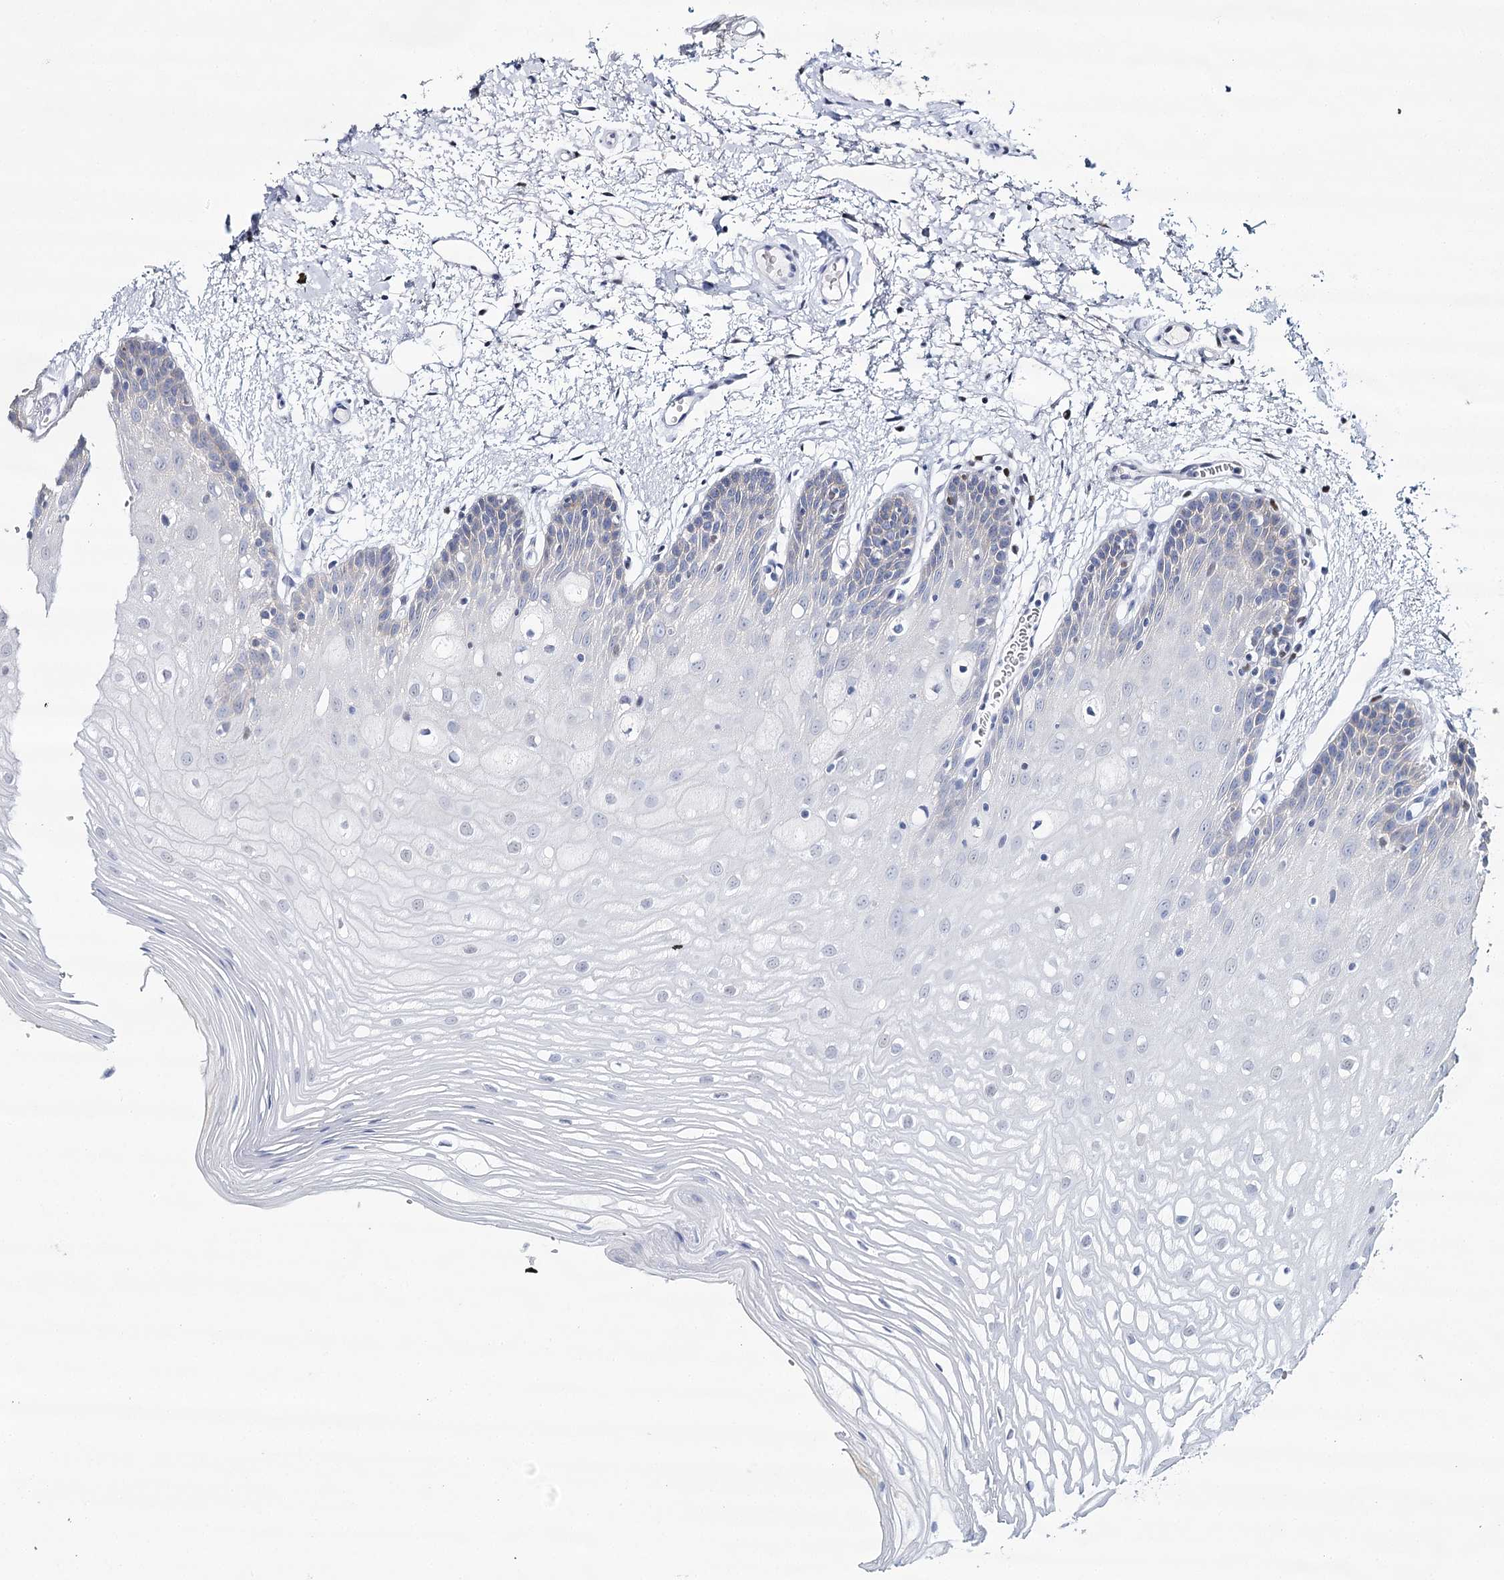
{"staining": {"intensity": "negative", "quantity": "none", "location": "none"}, "tissue": "oral mucosa", "cell_type": "Squamous epithelial cells", "image_type": "normal", "snomed": [{"axis": "morphology", "description": "Normal tissue, NOS"}, {"axis": "topography", "description": "Oral tissue"}, {"axis": "topography", "description": "Tounge, NOS"}], "caption": "This is a image of immunohistochemistry staining of normal oral mucosa, which shows no expression in squamous epithelial cells. The staining is performed using DAB (3,3'-diaminobenzidine) brown chromogen with nuclei counter-stained in using hematoxylin.", "gene": "IGSF3", "patient": {"sex": "female", "age": 73}}